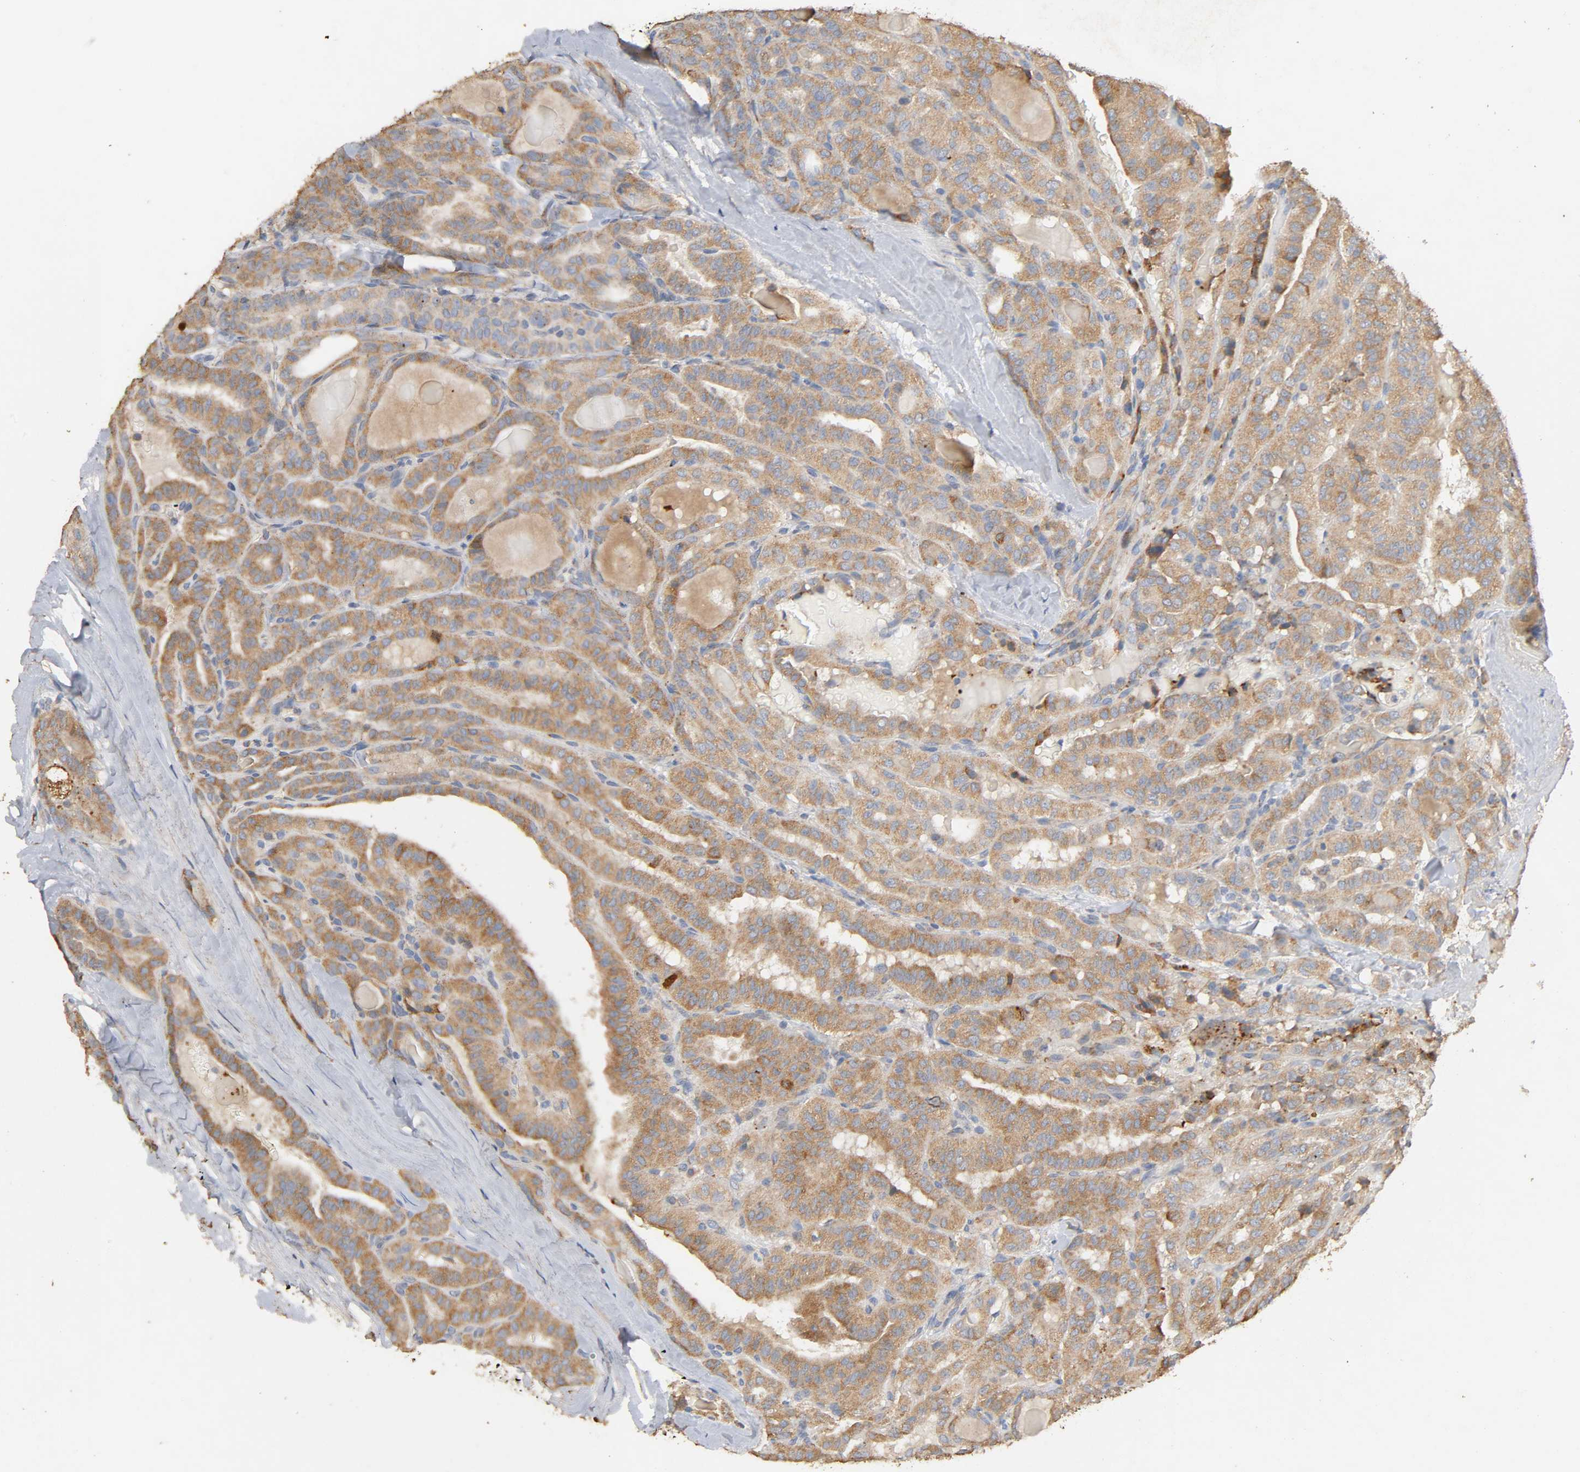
{"staining": {"intensity": "moderate", "quantity": ">75%", "location": "cytoplasmic/membranous"}, "tissue": "thyroid cancer", "cell_type": "Tumor cells", "image_type": "cancer", "snomed": [{"axis": "morphology", "description": "Papillary adenocarcinoma, NOS"}, {"axis": "topography", "description": "Thyroid gland"}], "caption": "This is an image of immunohistochemistry (IHC) staining of thyroid papillary adenocarcinoma, which shows moderate expression in the cytoplasmic/membranous of tumor cells.", "gene": "NDUFS3", "patient": {"sex": "male", "age": 77}}